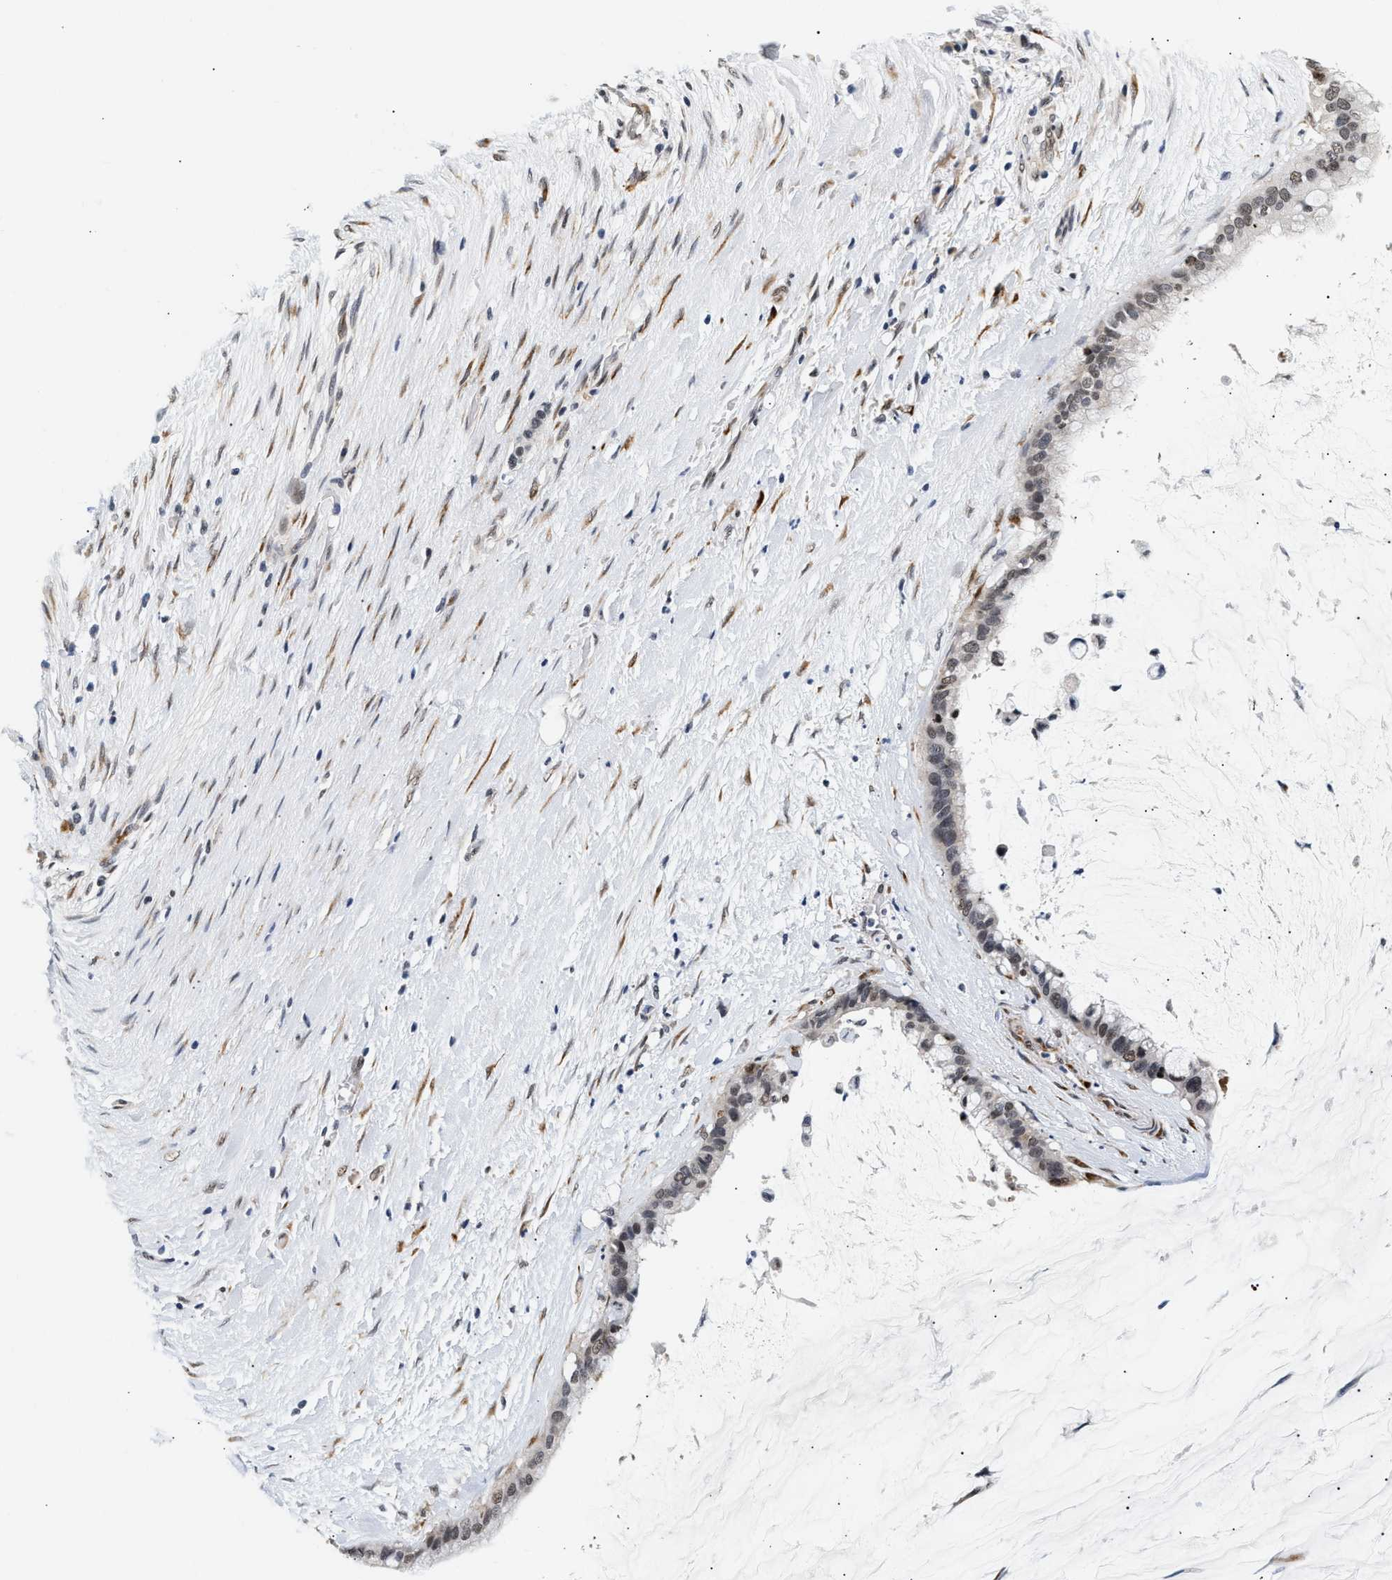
{"staining": {"intensity": "weak", "quantity": ">75%", "location": "nuclear"}, "tissue": "pancreatic cancer", "cell_type": "Tumor cells", "image_type": "cancer", "snomed": [{"axis": "morphology", "description": "Adenocarcinoma, NOS"}, {"axis": "topography", "description": "Pancreas"}], "caption": "This is an image of immunohistochemistry (IHC) staining of pancreatic adenocarcinoma, which shows weak expression in the nuclear of tumor cells.", "gene": "THOC1", "patient": {"sex": "male", "age": 41}}